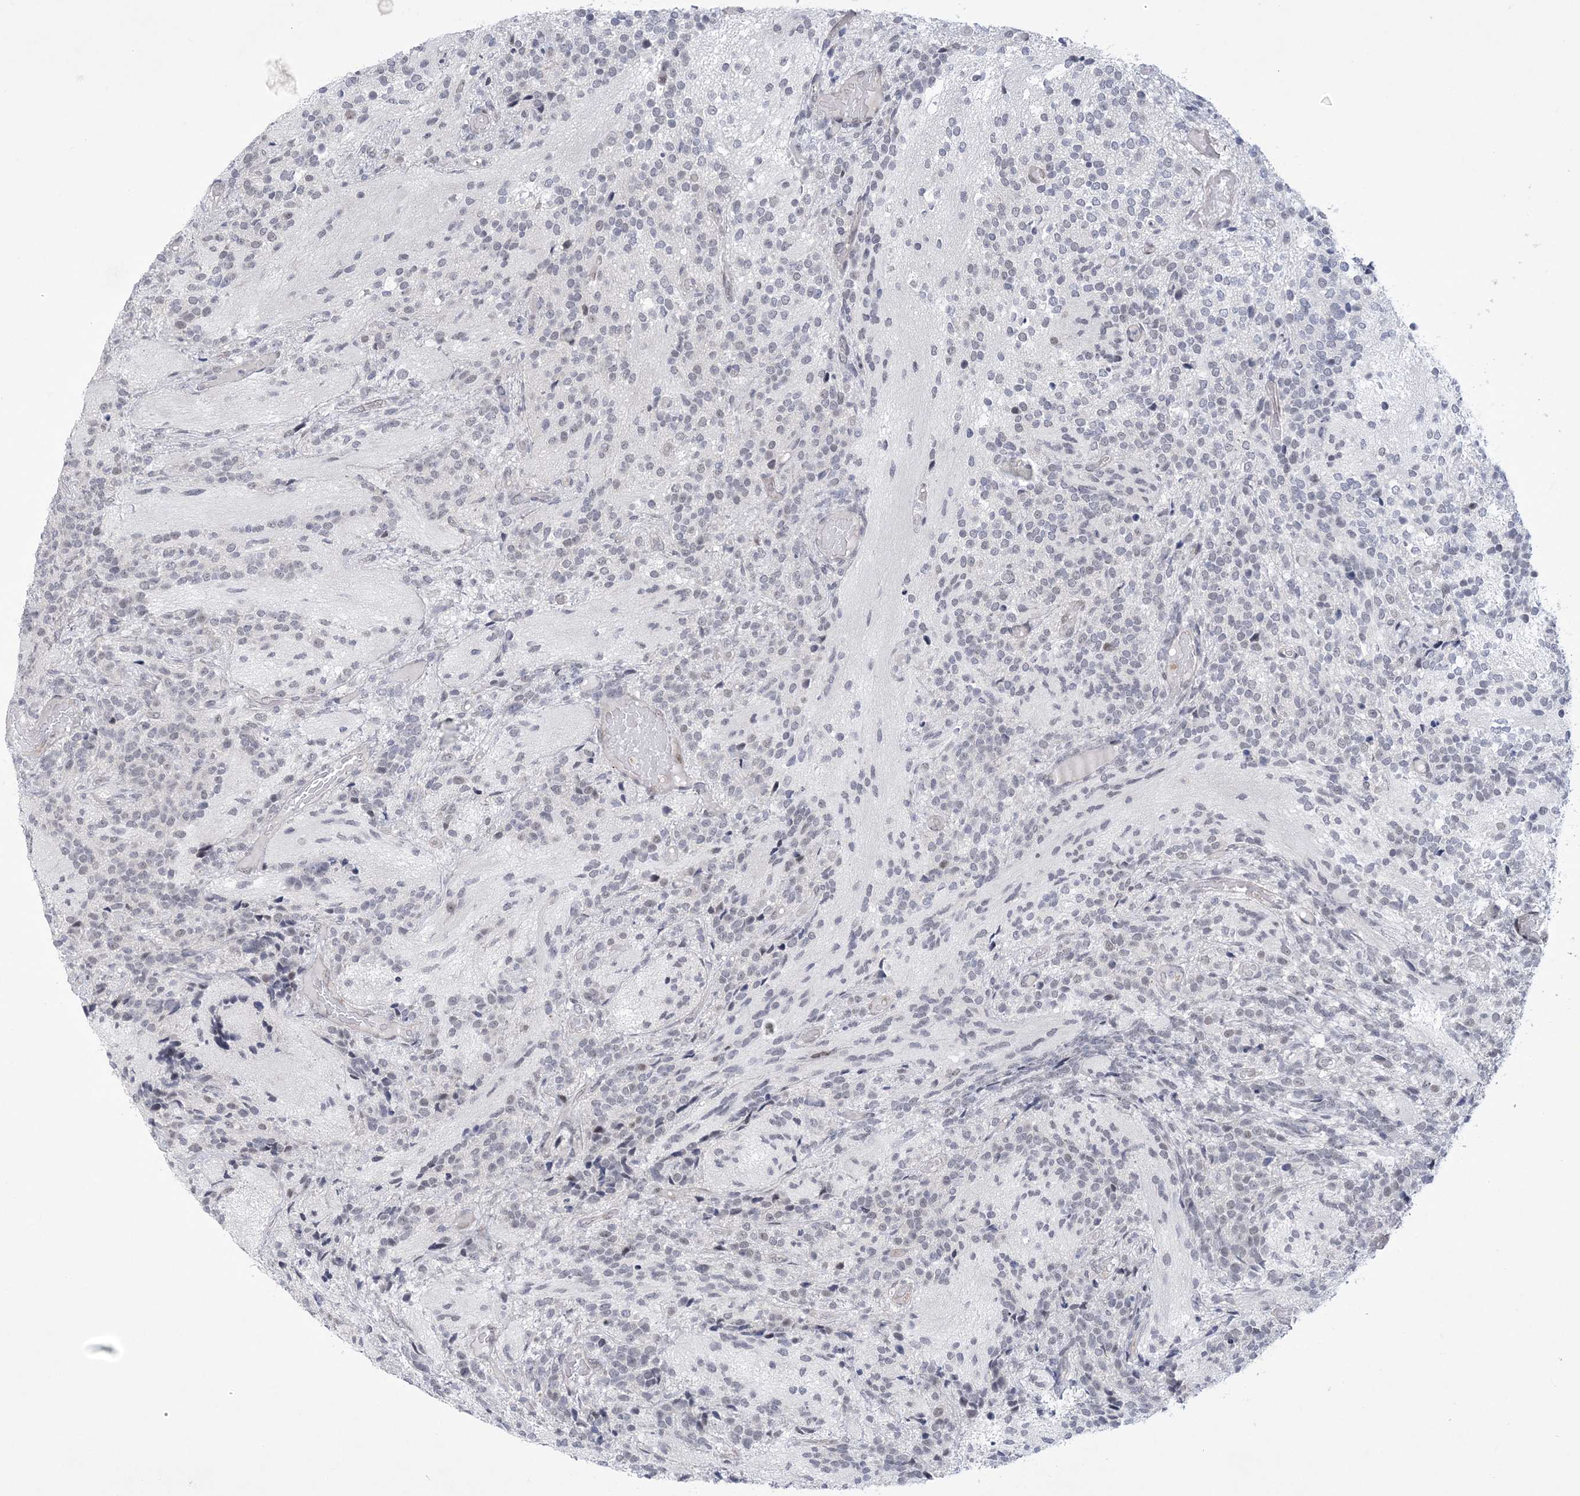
{"staining": {"intensity": "weak", "quantity": "25%-75%", "location": "nuclear"}, "tissue": "glioma", "cell_type": "Tumor cells", "image_type": "cancer", "snomed": [{"axis": "morphology", "description": "Glioma, malignant, Low grade"}, {"axis": "topography", "description": "Brain"}], "caption": "Immunohistochemical staining of malignant low-grade glioma displays low levels of weak nuclear expression in about 25%-75% of tumor cells.", "gene": "HOMEZ", "patient": {"sex": "female", "age": 1}}